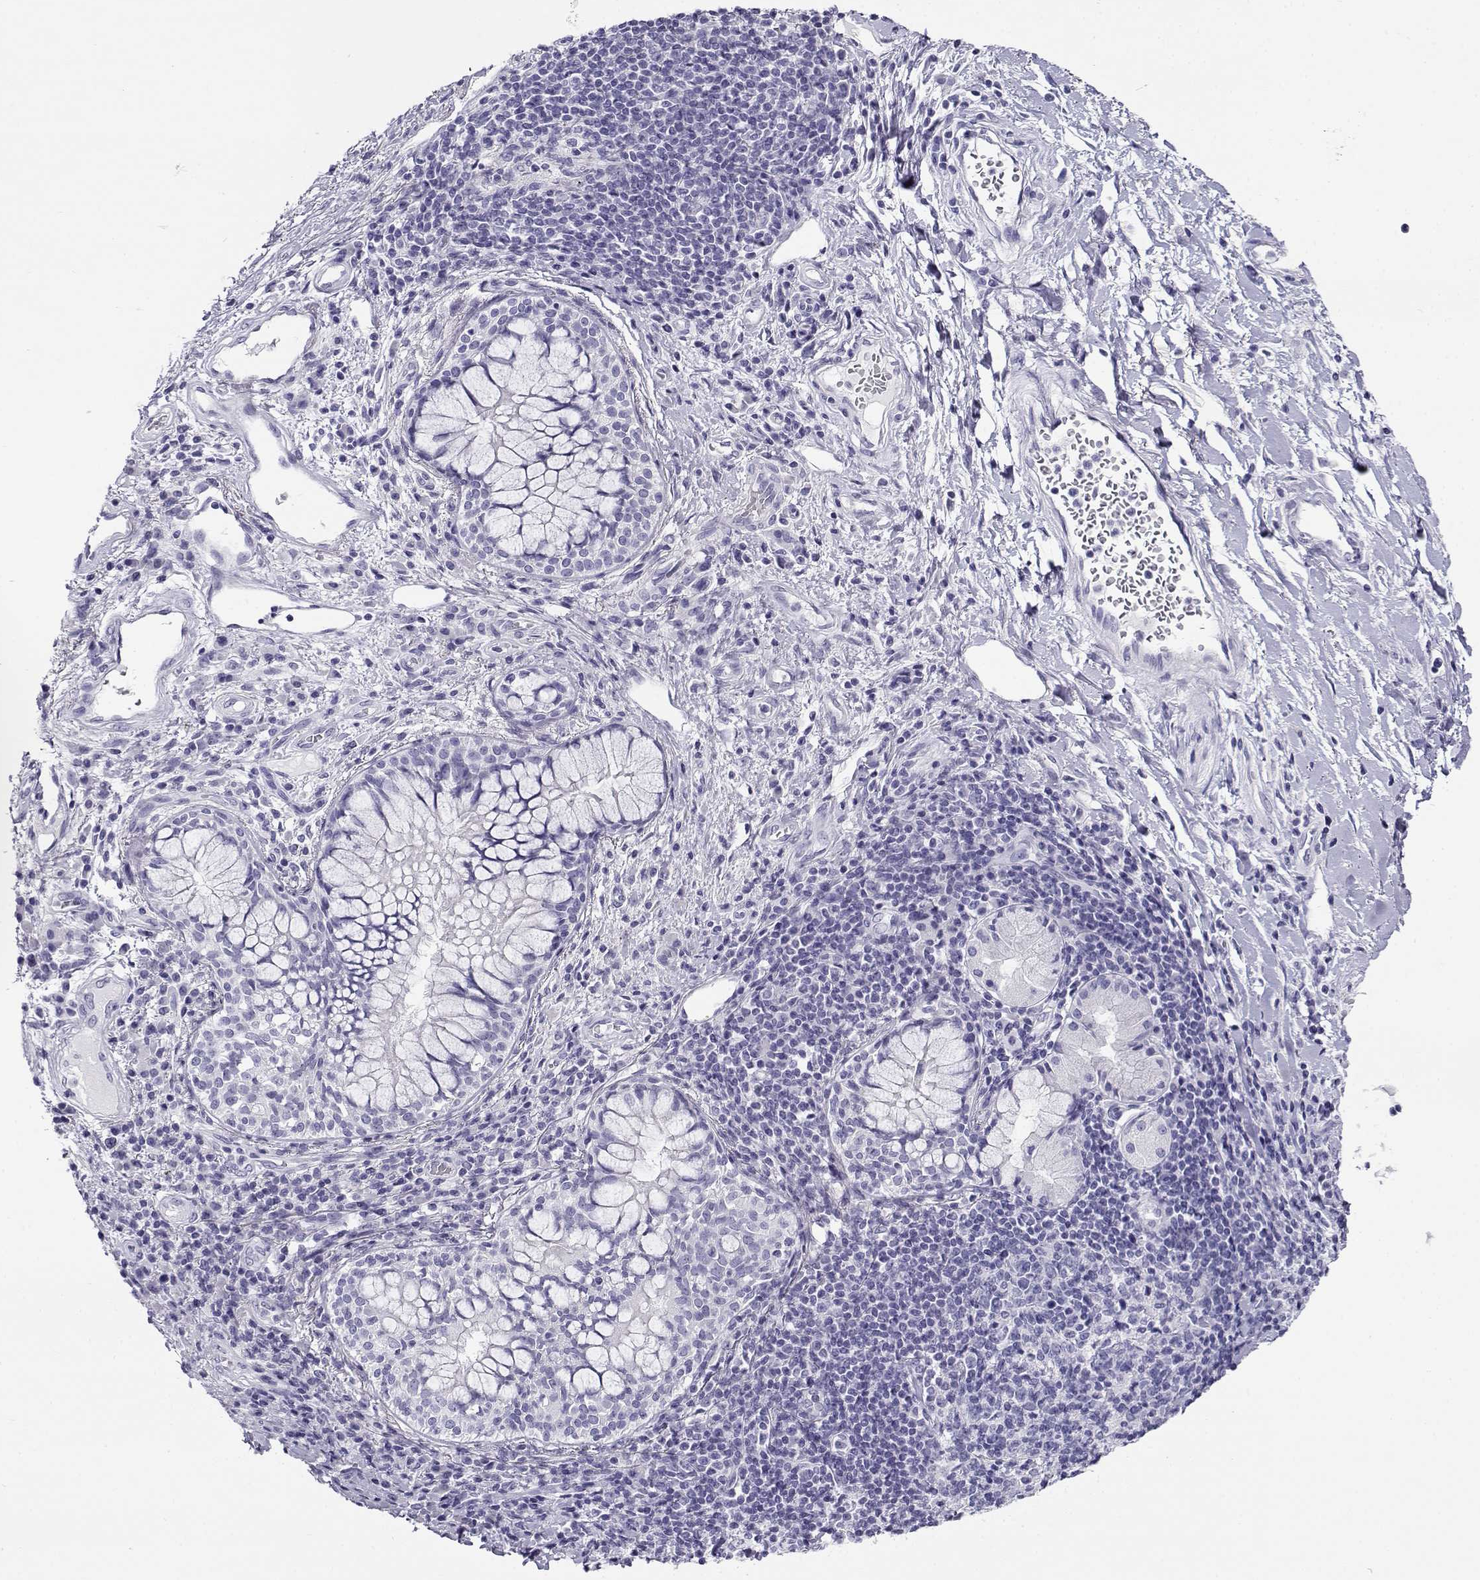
{"staining": {"intensity": "negative", "quantity": "none", "location": "none"}, "tissue": "lung cancer", "cell_type": "Tumor cells", "image_type": "cancer", "snomed": [{"axis": "morphology", "description": "Normal tissue, NOS"}, {"axis": "morphology", "description": "Squamous cell carcinoma, NOS"}, {"axis": "topography", "description": "Bronchus"}, {"axis": "topography", "description": "Lung"}], "caption": "The image demonstrates no significant expression in tumor cells of lung cancer.", "gene": "CABS1", "patient": {"sex": "male", "age": 64}}